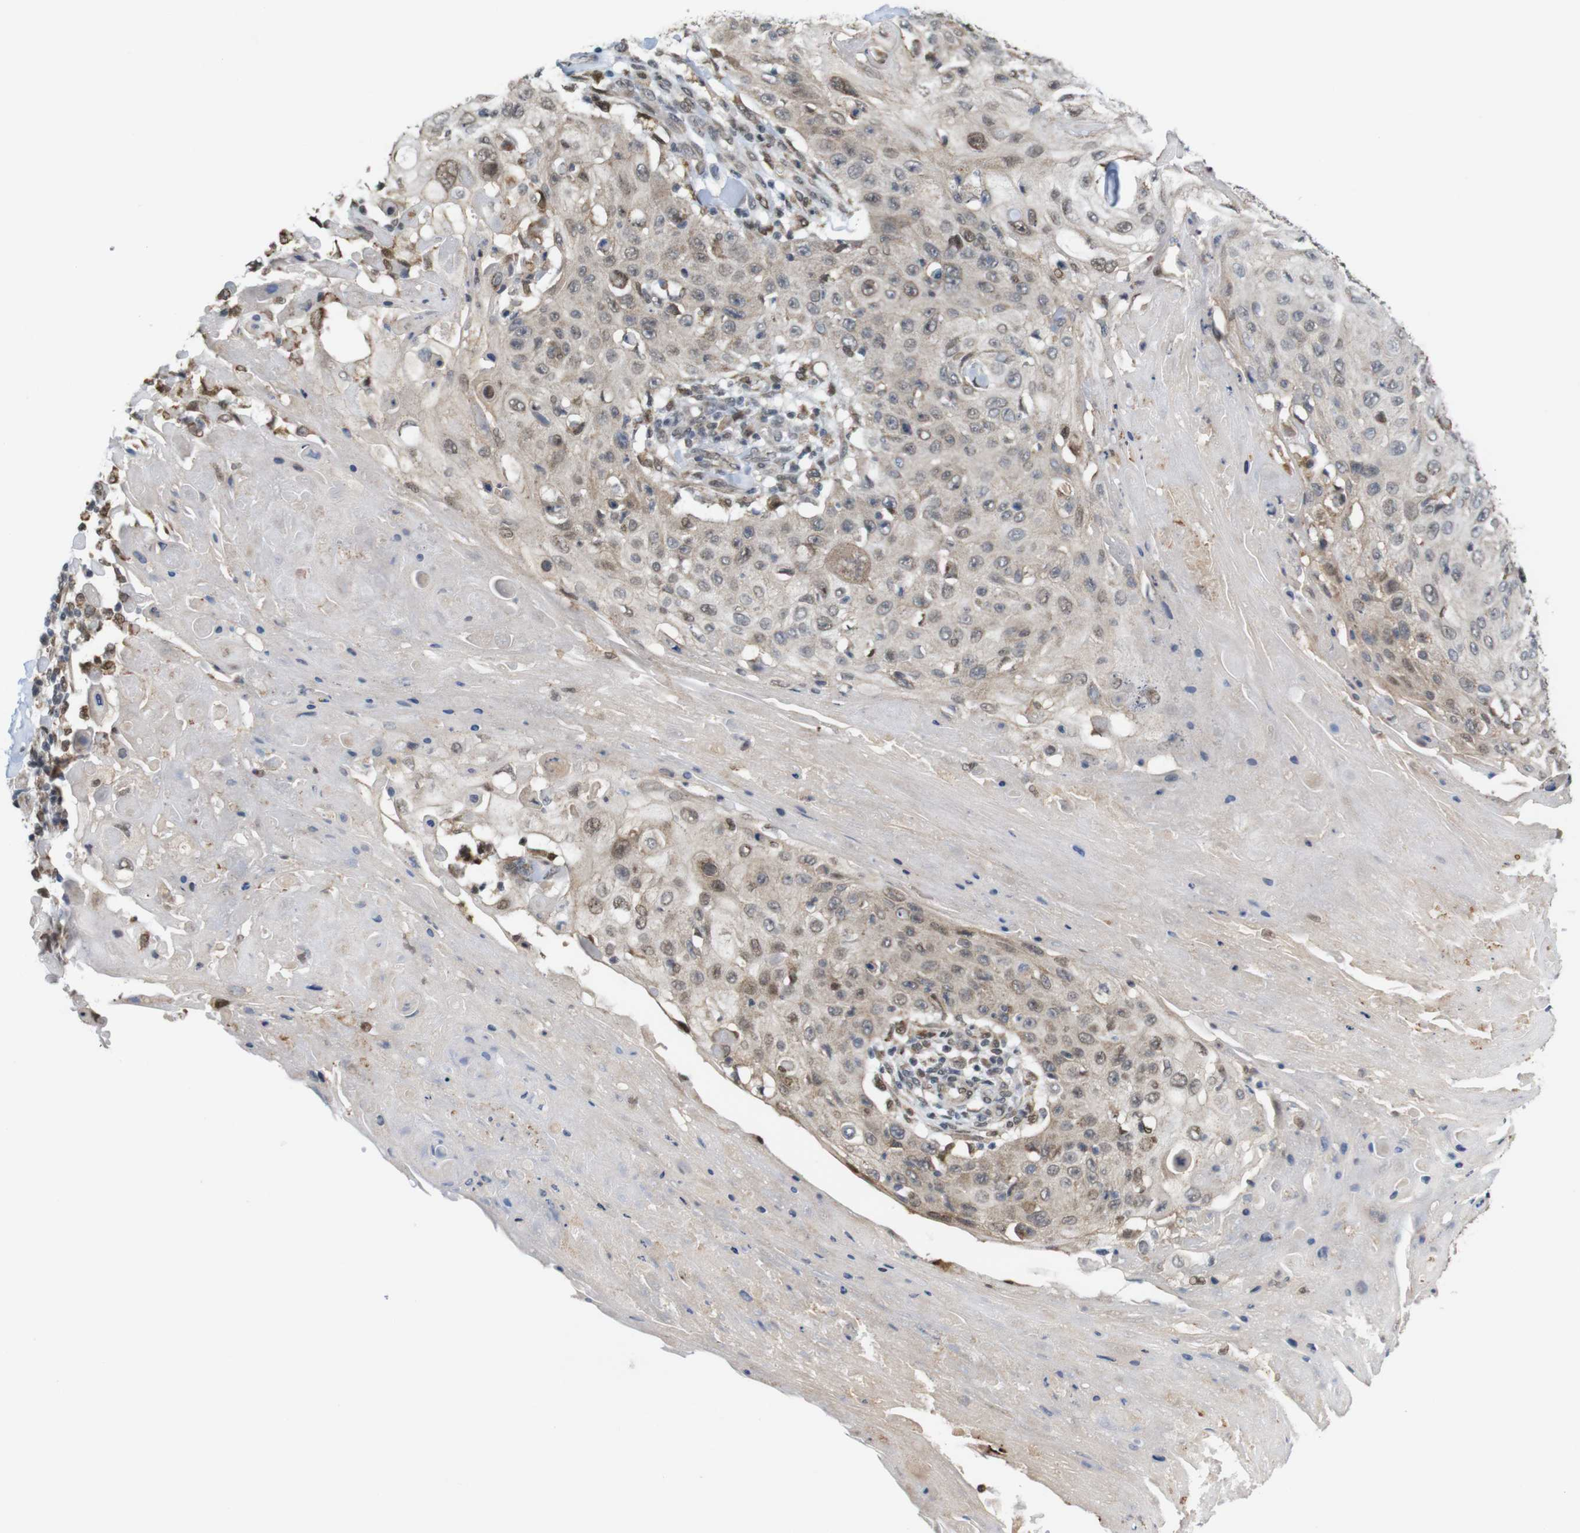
{"staining": {"intensity": "moderate", "quantity": ">75%", "location": "cytoplasmic/membranous,nuclear"}, "tissue": "skin cancer", "cell_type": "Tumor cells", "image_type": "cancer", "snomed": [{"axis": "morphology", "description": "Squamous cell carcinoma, NOS"}, {"axis": "topography", "description": "Skin"}], "caption": "Immunohistochemical staining of skin cancer (squamous cell carcinoma) exhibits medium levels of moderate cytoplasmic/membranous and nuclear expression in approximately >75% of tumor cells. Using DAB (brown) and hematoxylin (blue) stains, captured at high magnification using brightfield microscopy.", "gene": "PNMA8A", "patient": {"sex": "male", "age": 86}}